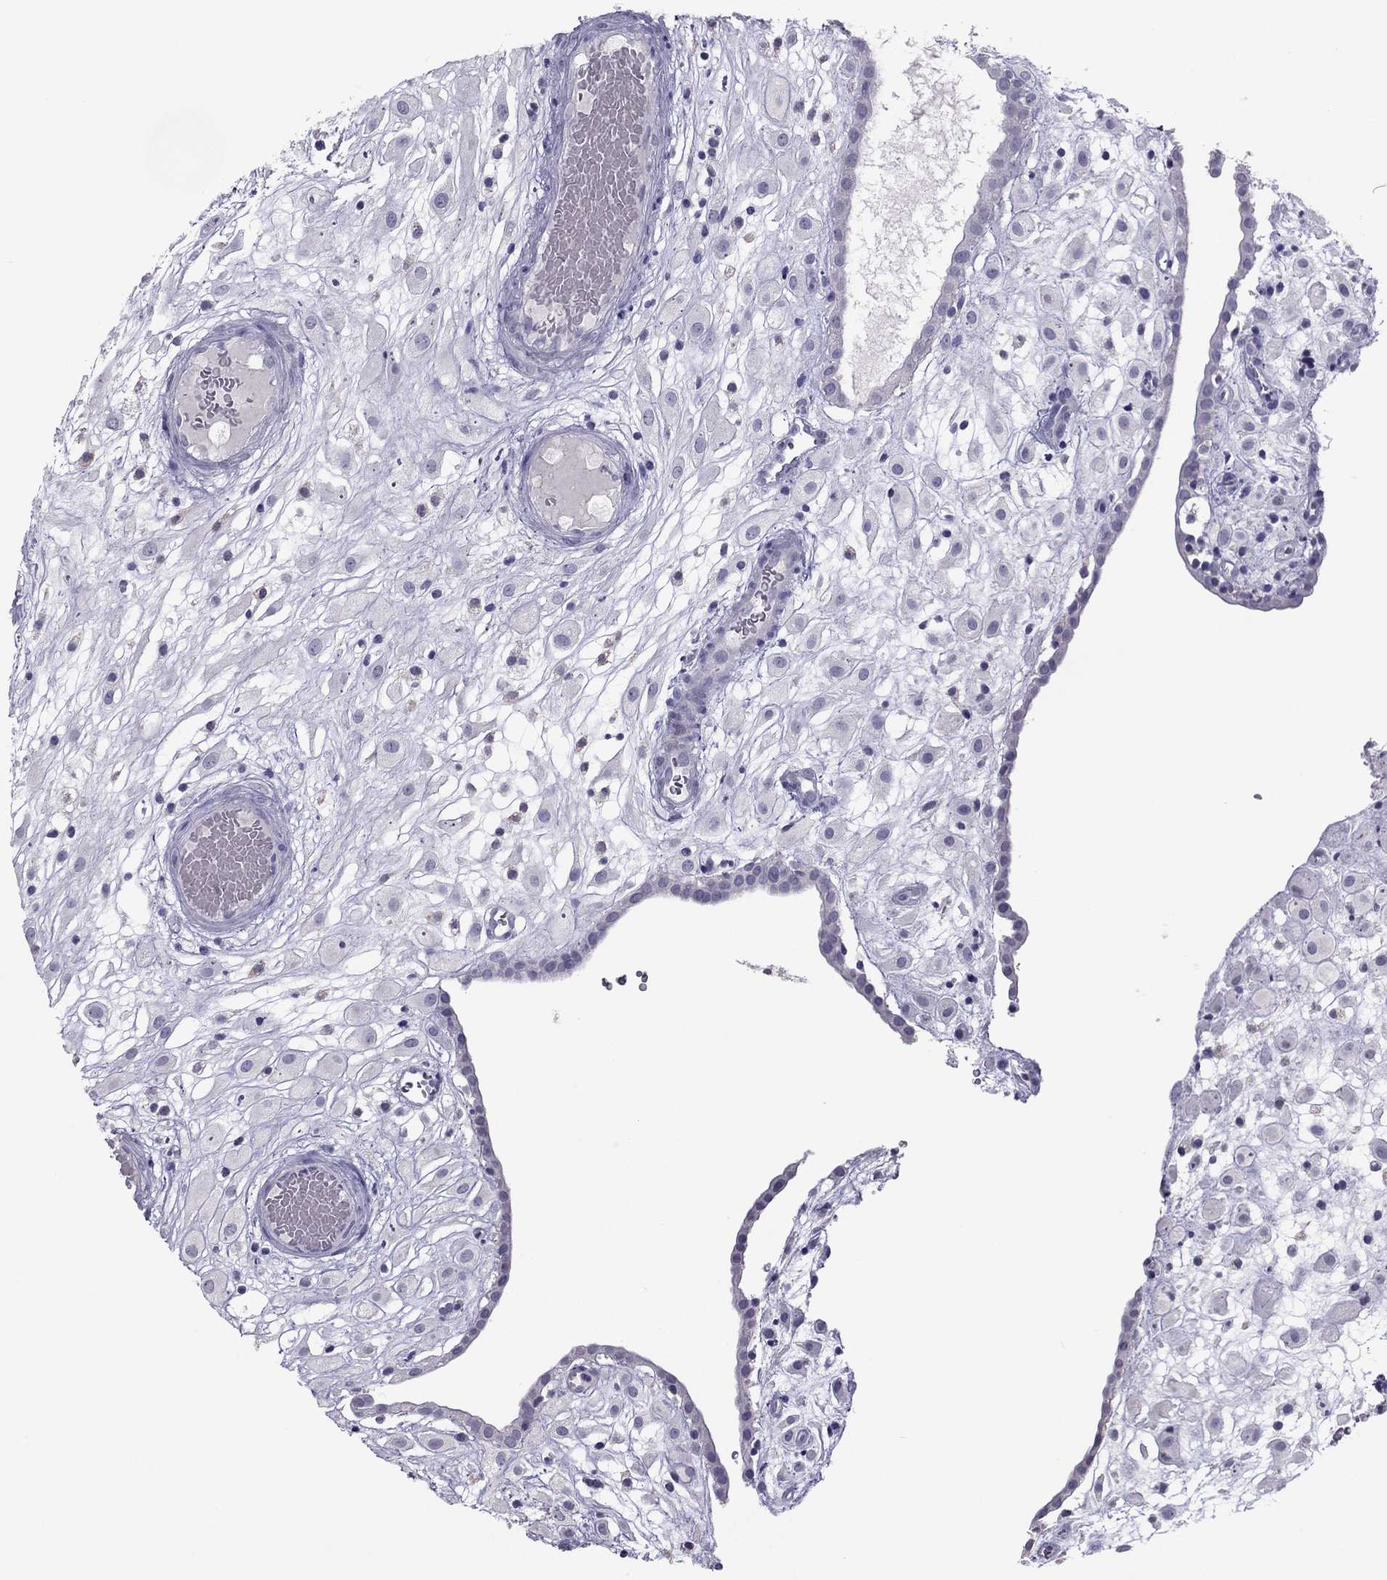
{"staining": {"intensity": "negative", "quantity": "none", "location": "none"}, "tissue": "placenta", "cell_type": "Decidual cells", "image_type": "normal", "snomed": [{"axis": "morphology", "description": "Normal tissue, NOS"}, {"axis": "topography", "description": "Placenta"}], "caption": "Decidual cells show no significant positivity in benign placenta.", "gene": "RGS8", "patient": {"sex": "female", "age": 24}}